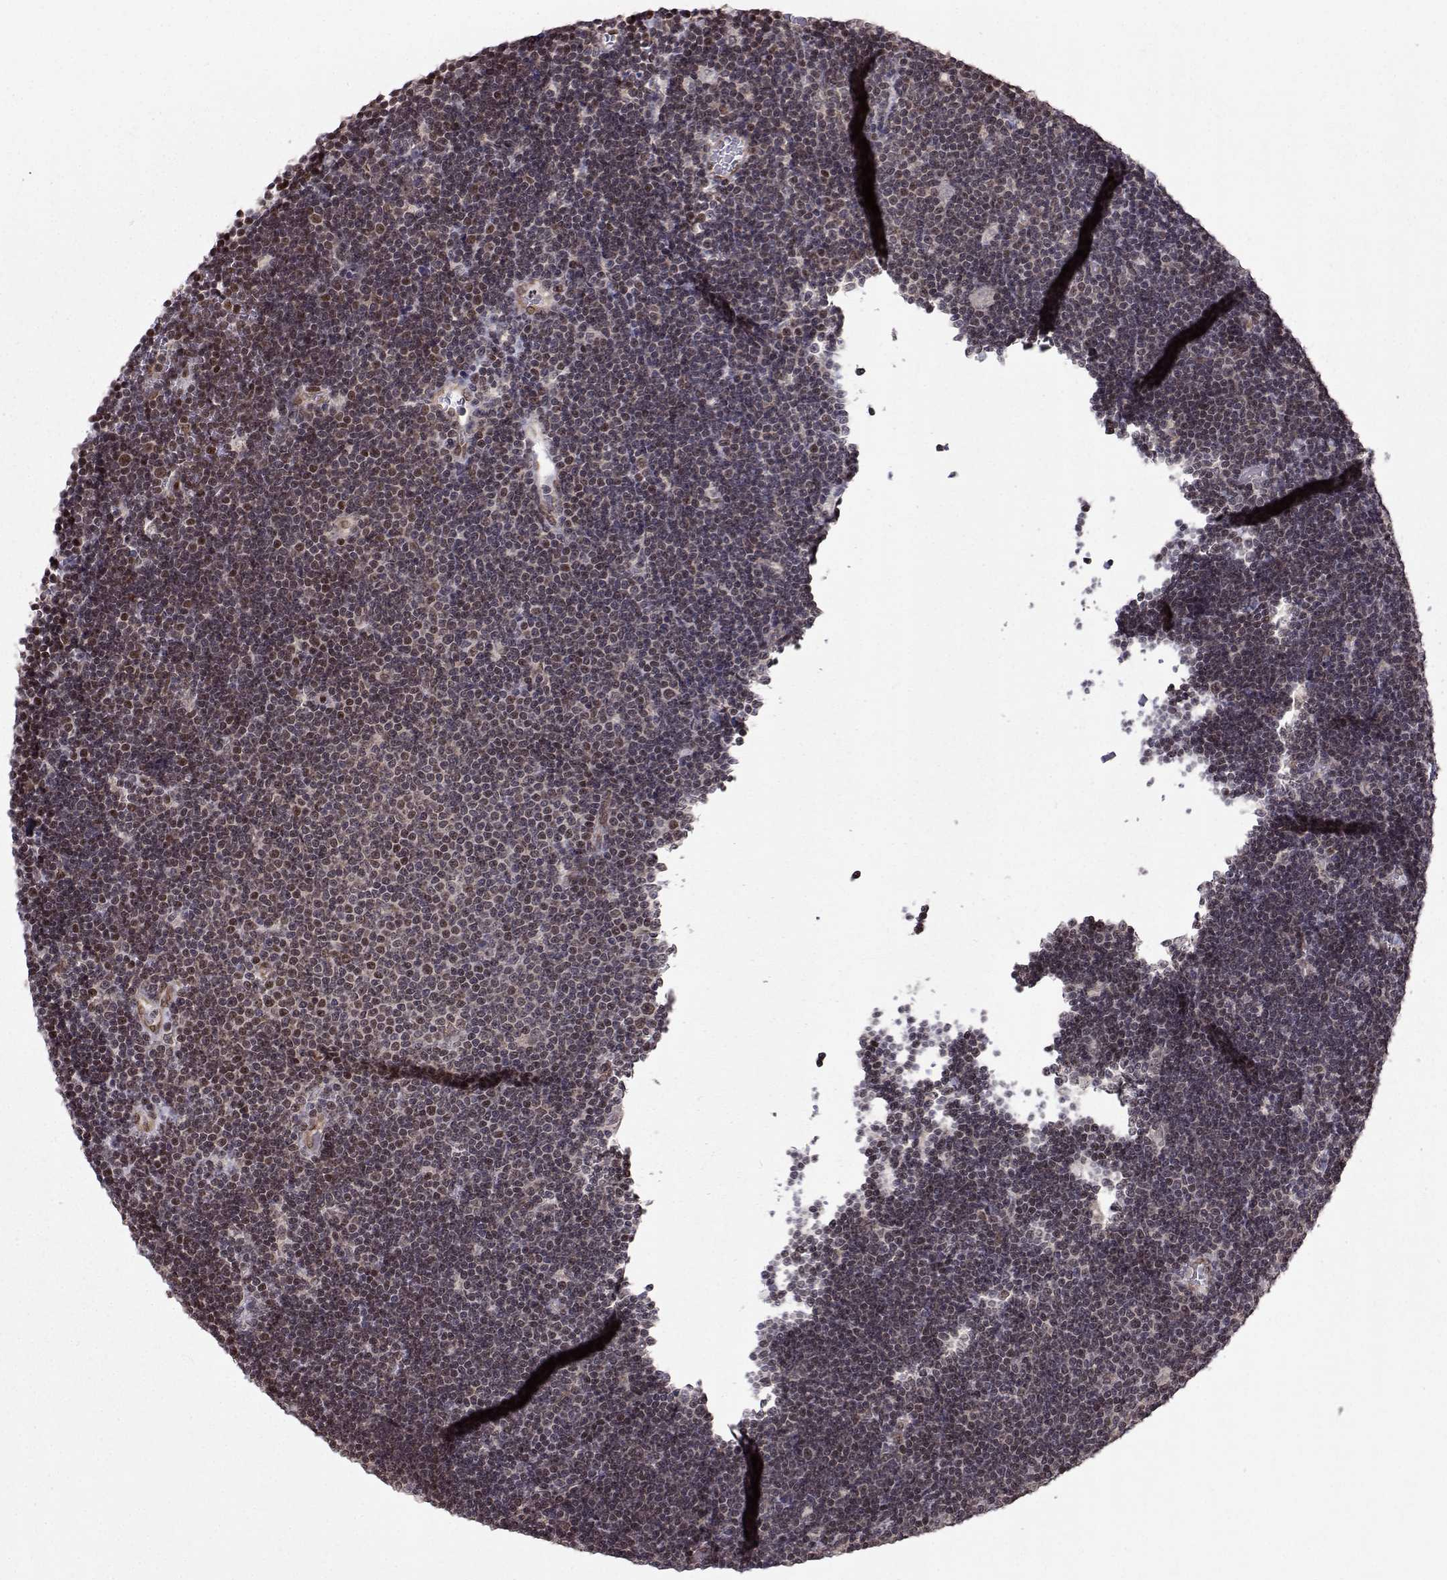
{"staining": {"intensity": "negative", "quantity": "none", "location": "none"}, "tissue": "lymphoma", "cell_type": "Tumor cells", "image_type": "cancer", "snomed": [{"axis": "morphology", "description": "Malignant lymphoma, non-Hodgkin's type, Low grade"}, {"axis": "topography", "description": "Brain"}], "caption": "An immunohistochemistry histopathology image of lymphoma is shown. There is no staining in tumor cells of lymphoma.", "gene": "PKN2", "patient": {"sex": "female", "age": 66}}